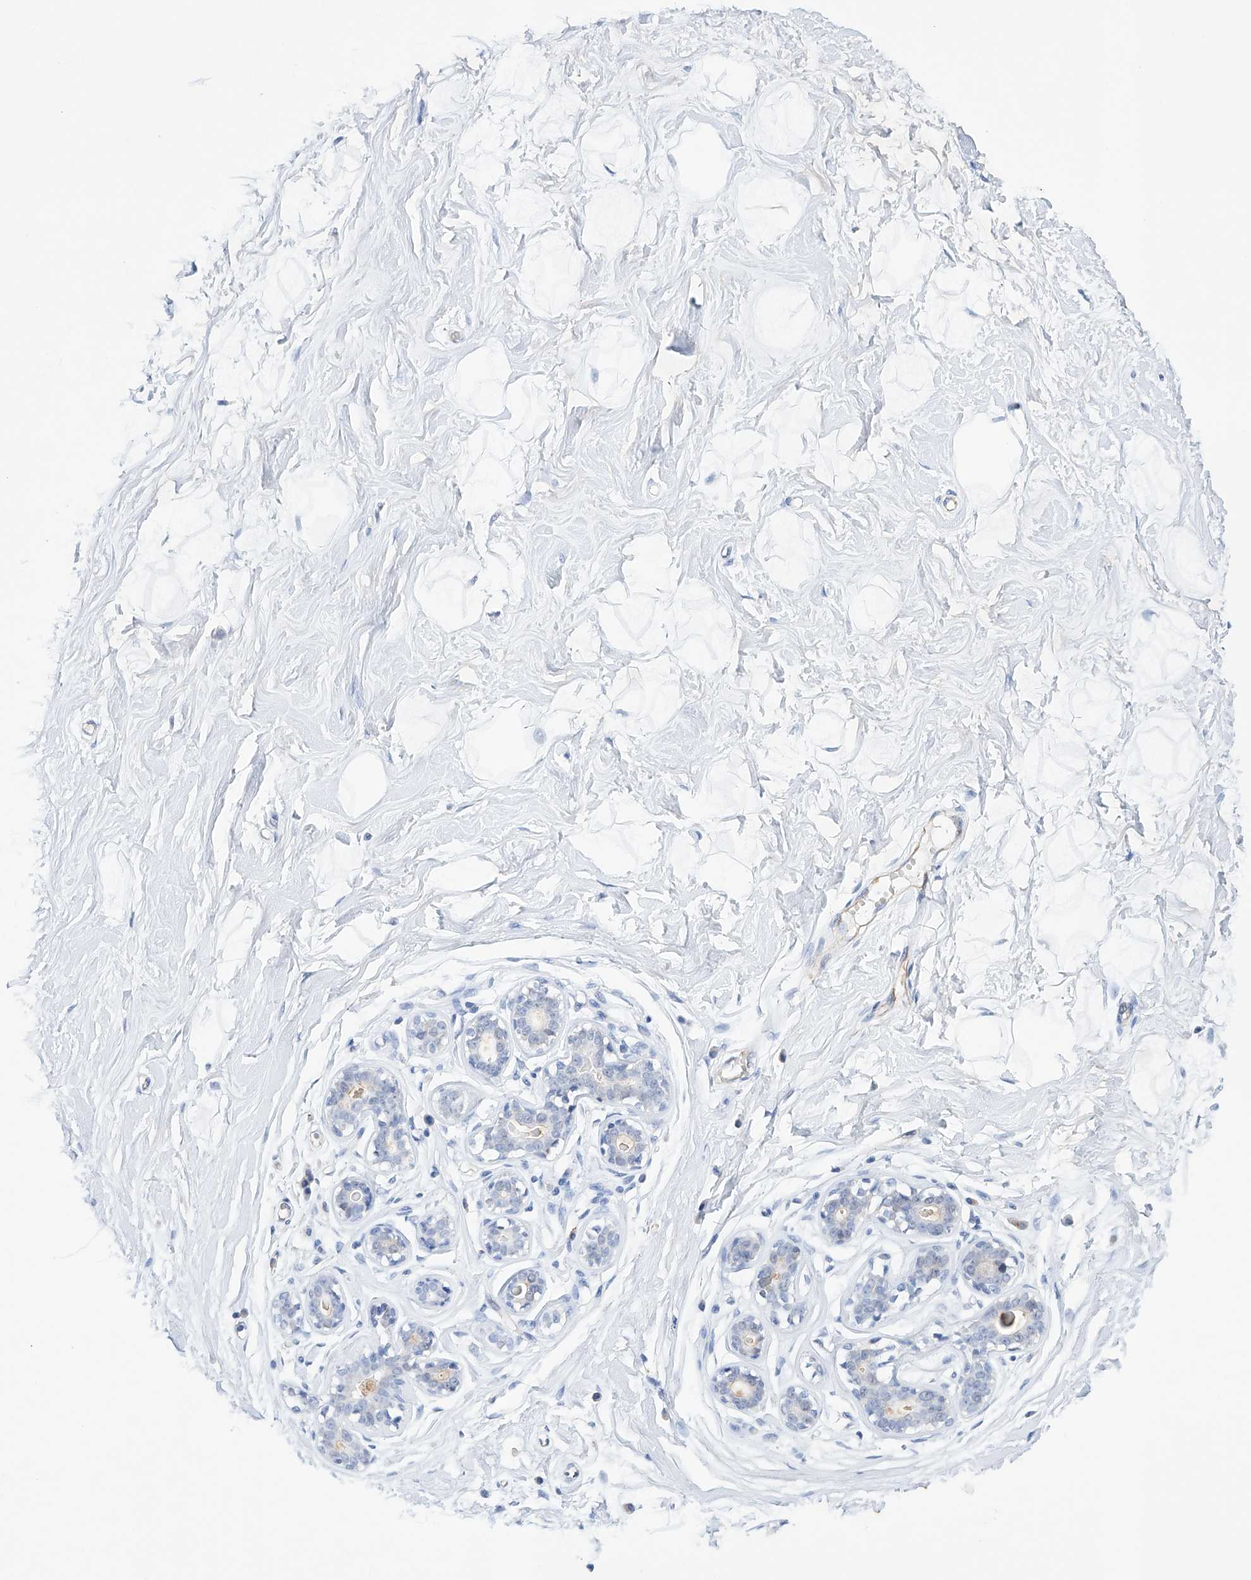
{"staining": {"intensity": "negative", "quantity": "none", "location": "none"}, "tissue": "breast", "cell_type": "Adipocytes", "image_type": "normal", "snomed": [{"axis": "morphology", "description": "Normal tissue, NOS"}, {"axis": "morphology", "description": "Adenoma, NOS"}, {"axis": "topography", "description": "Breast"}], "caption": "This is a photomicrograph of immunohistochemistry staining of unremarkable breast, which shows no staining in adipocytes.", "gene": "ETV7", "patient": {"sex": "female", "age": 23}}